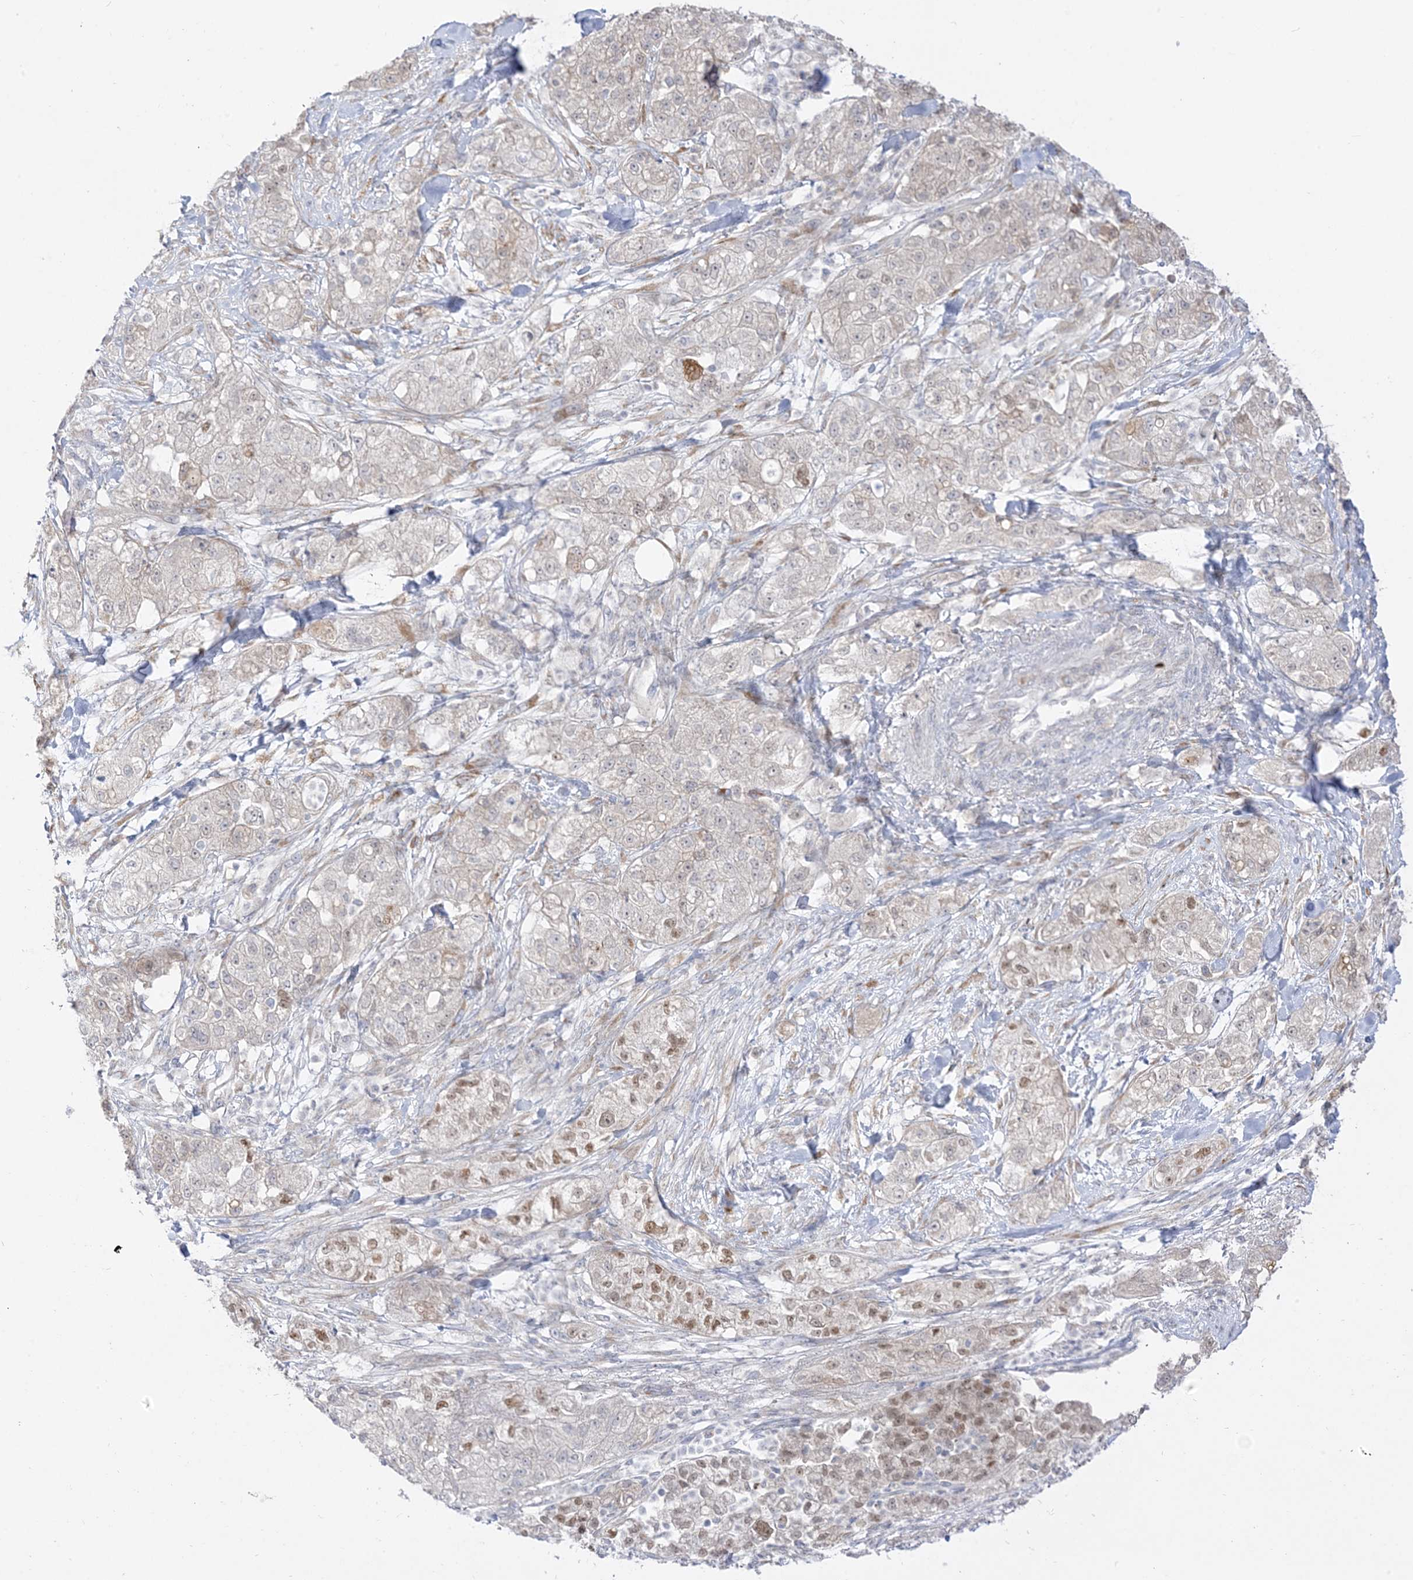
{"staining": {"intensity": "moderate", "quantity": "<25%", "location": "nuclear"}, "tissue": "pancreatic cancer", "cell_type": "Tumor cells", "image_type": "cancer", "snomed": [{"axis": "morphology", "description": "Adenocarcinoma, NOS"}, {"axis": "topography", "description": "Pancreas"}], "caption": "A brown stain shows moderate nuclear positivity of a protein in pancreatic cancer (adenocarcinoma) tumor cells.", "gene": "LOXL3", "patient": {"sex": "female", "age": 78}}